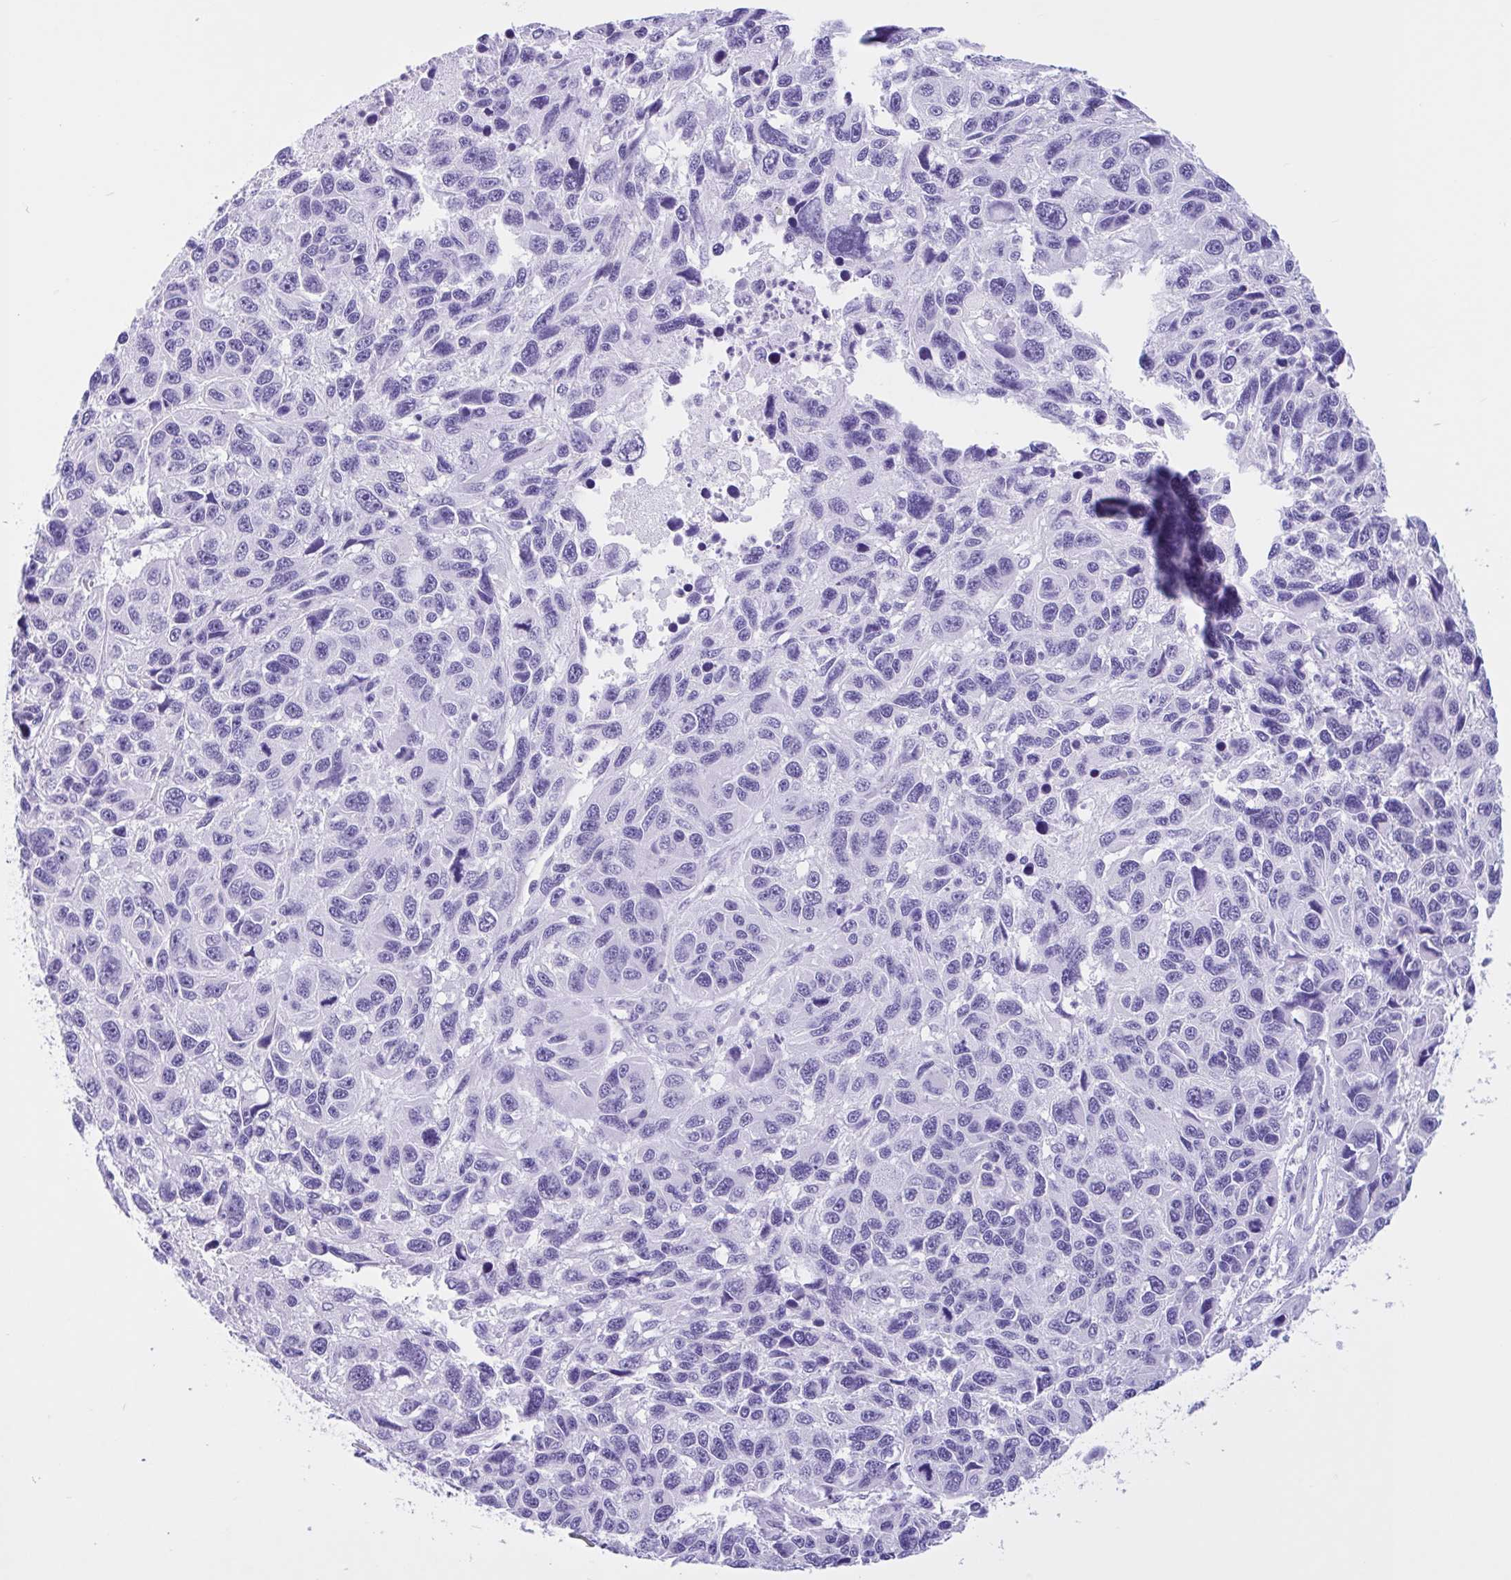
{"staining": {"intensity": "negative", "quantity": "none", "location": "none"}, "tissue": "melanoma", "cell_type": "Tumor cells", "image_type": "cancer", "snomed": [{"axis": "morphology", "description": "Malignant melanoma, NOS"}, {"axis": "topography", "description": "Skin"}], "caption": "Malignant melanoma was stained to show a protein in brown. There is no significant staining in tumor cells.", "gene": "IAPP", "patient": {"sex": "male", "age": 53}}